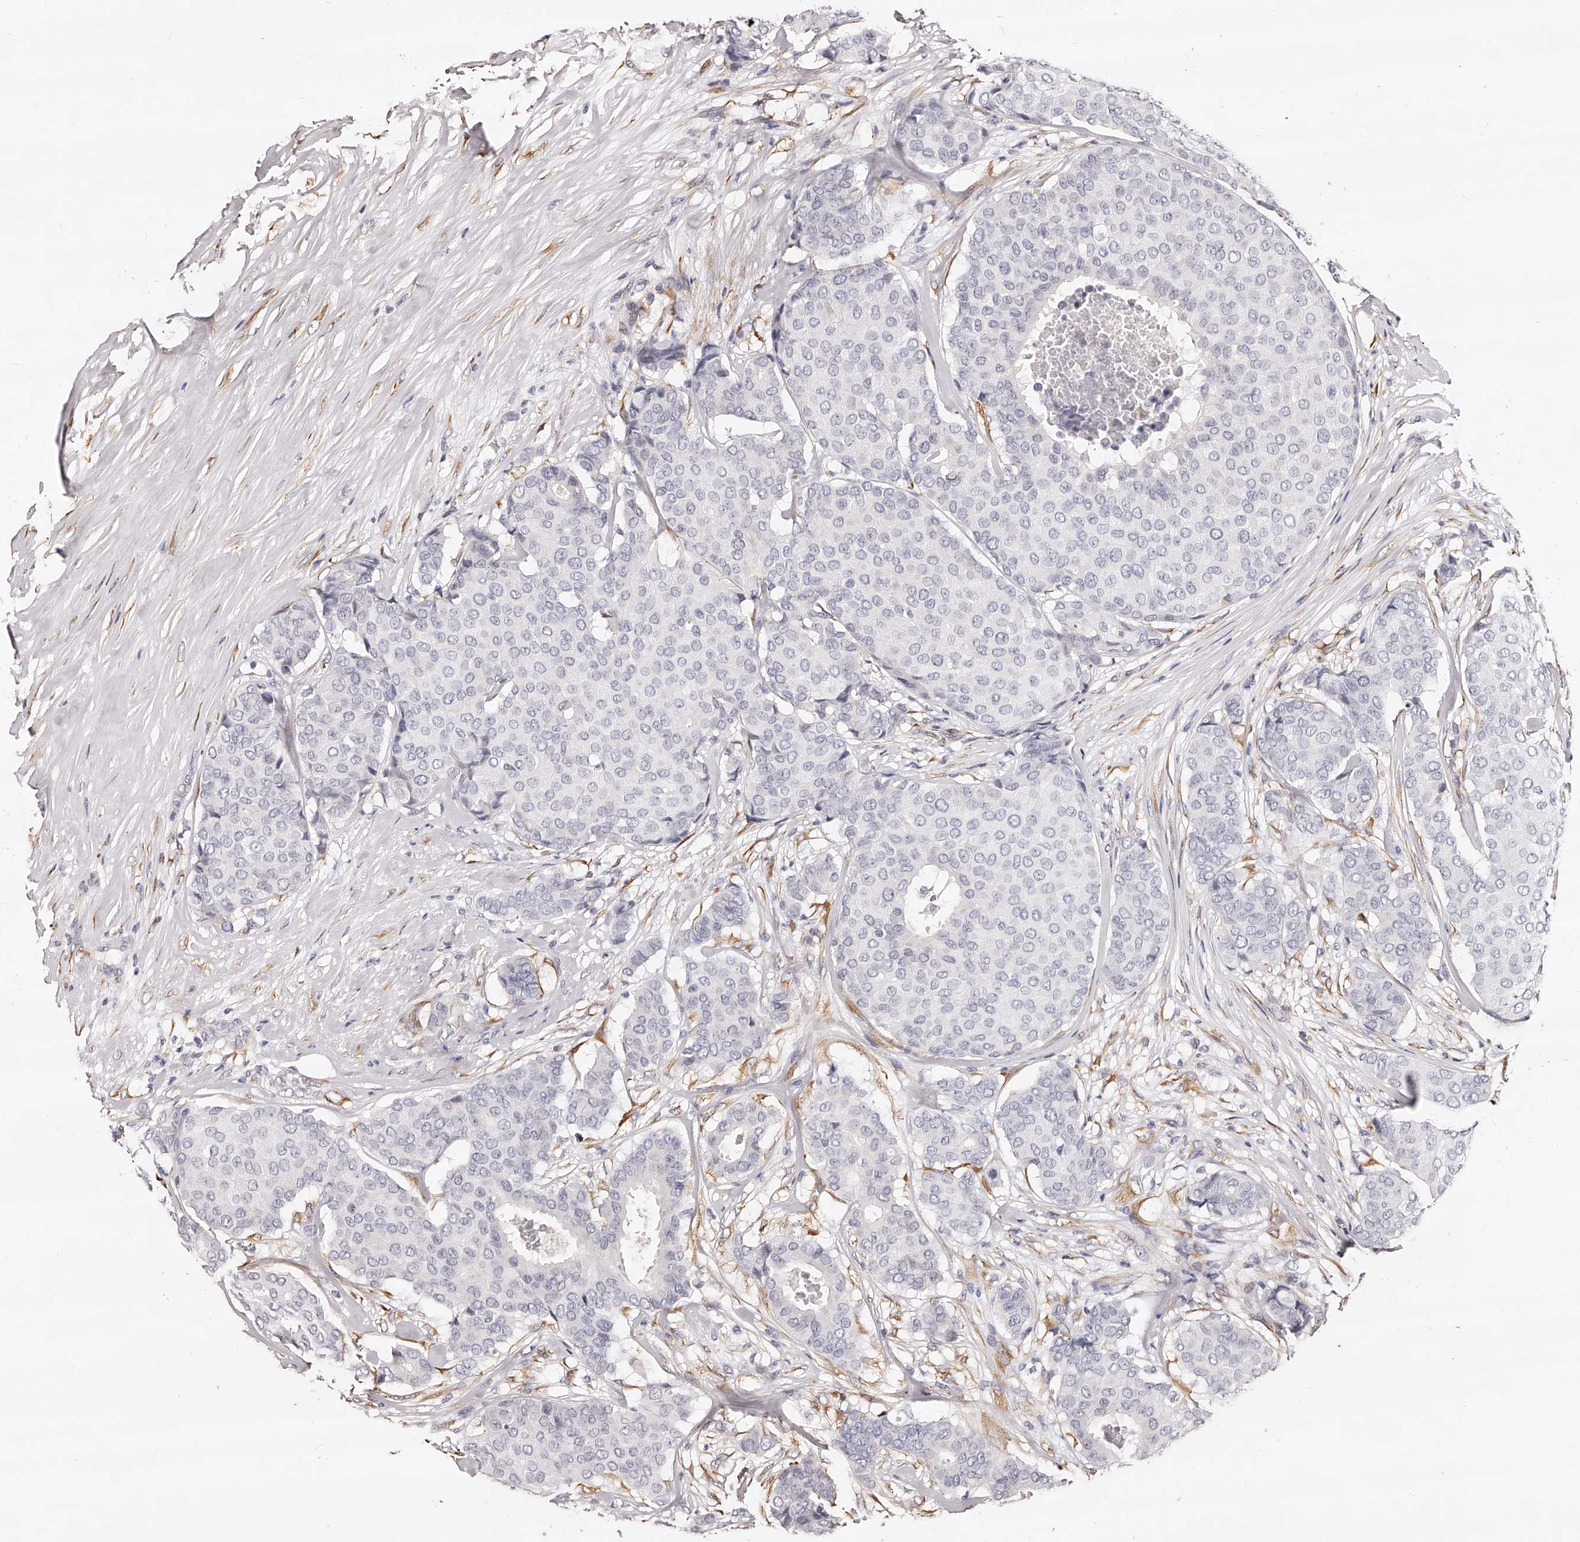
{"staining": {"intensity": "negative", "quantity": "none", "location": "none"}, "tissue": "breast cancer", "cell_type": "Tumor cells", "image_type": "cancer", "snomed": [{"axis": "morphology", "description": "Duct carcinoma"}, {"axis": "topography", "description": "Breast"}], "caption": "Breast invasive ductal carcinoma stained for a protein using IHC shows no positivity tumor cells.", "gene": "CD82", "patient": {"sex": "female", "age": 75}}